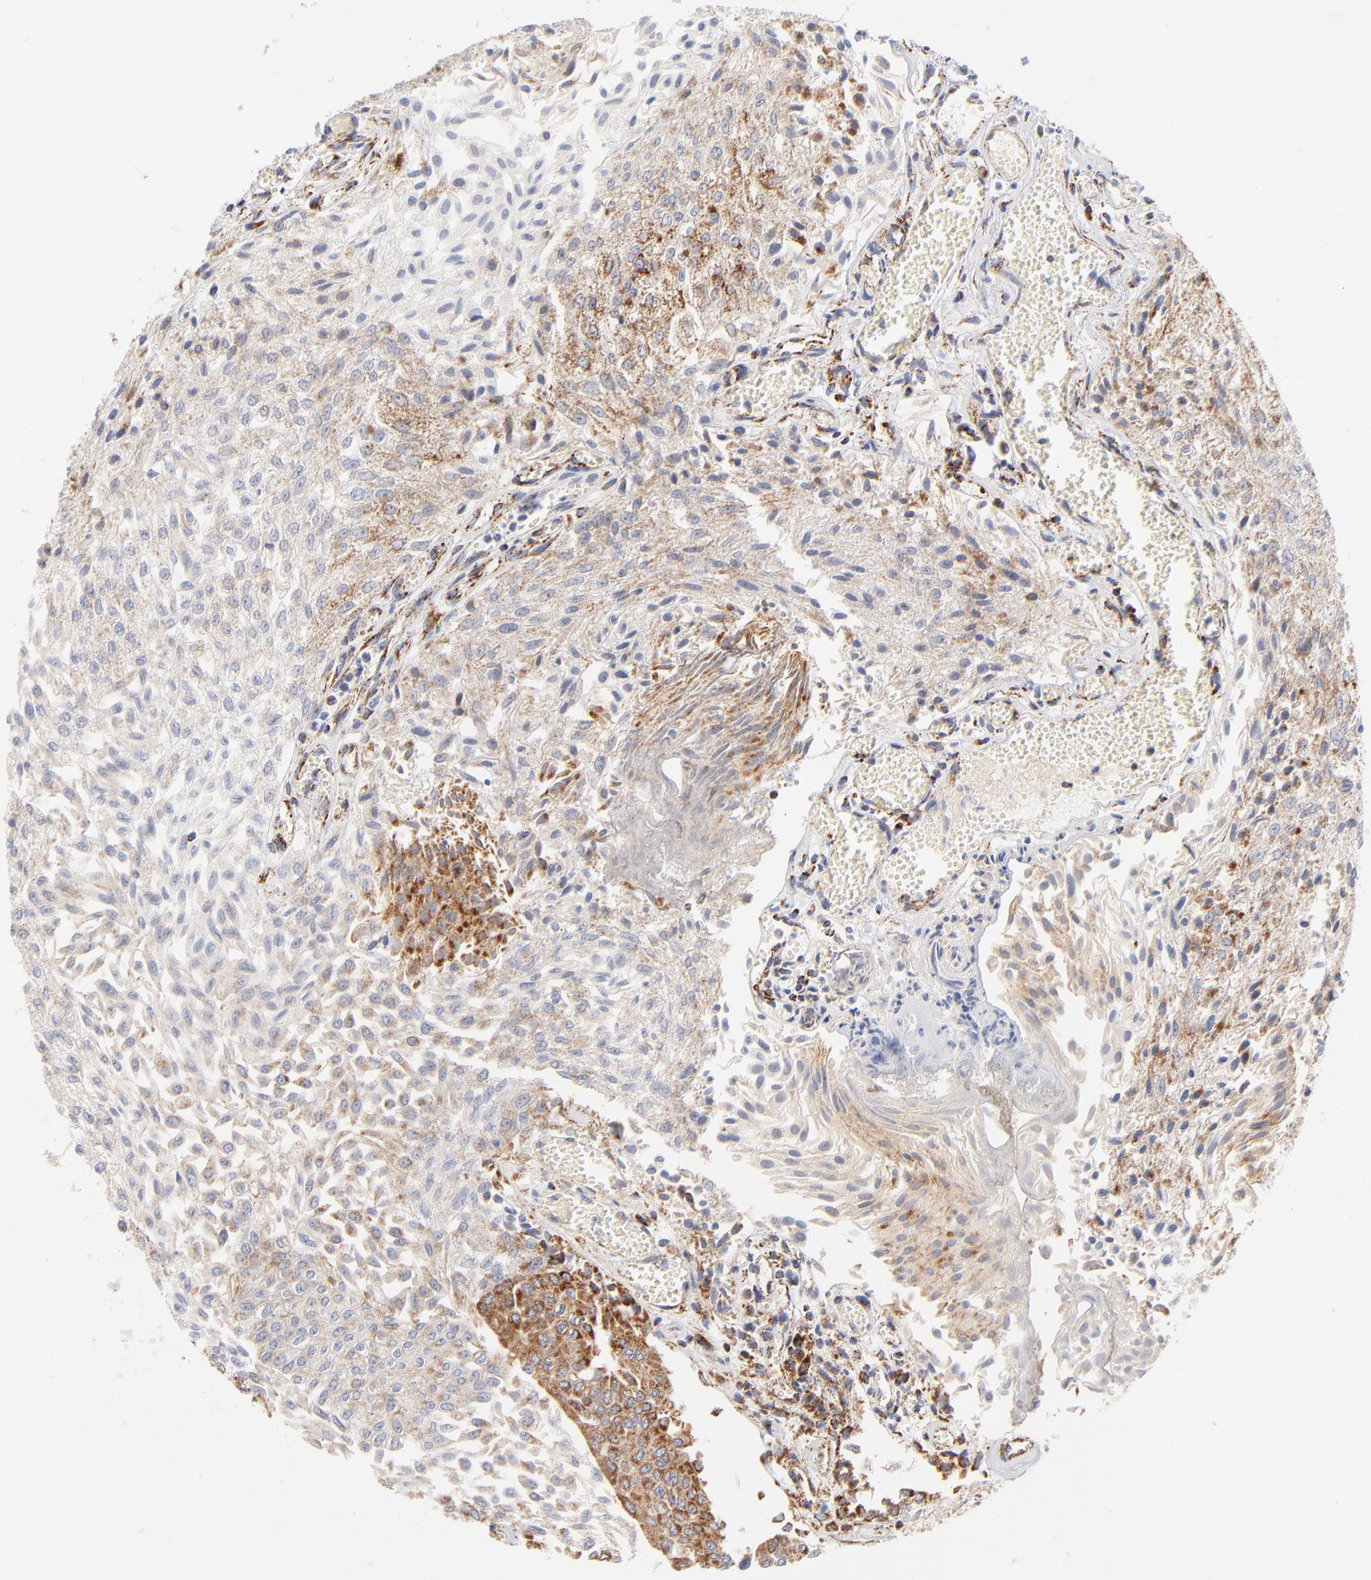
{"staining": {"intensity": "moderate", "quantity": ">75%", "location": "cytoplasmic/membranous"}, "tissue": "urothelial cancer", "cell_type": "Tumor cells", "image_type": "cancer", "snomed": [{"axis": "morphology", "description": "Urothelial carcinoma, Low grade"}, {"axis": "topography", "description": "Urinary bladder"}], "caption": "Brown immunohistochemical staining in urothelial cancer demonstrates moderate cytoplasmic/membranous positivity in about >75% of tumor cells.", "gene": "DLAT", "patient": {"sex": "male", "age": 86}}